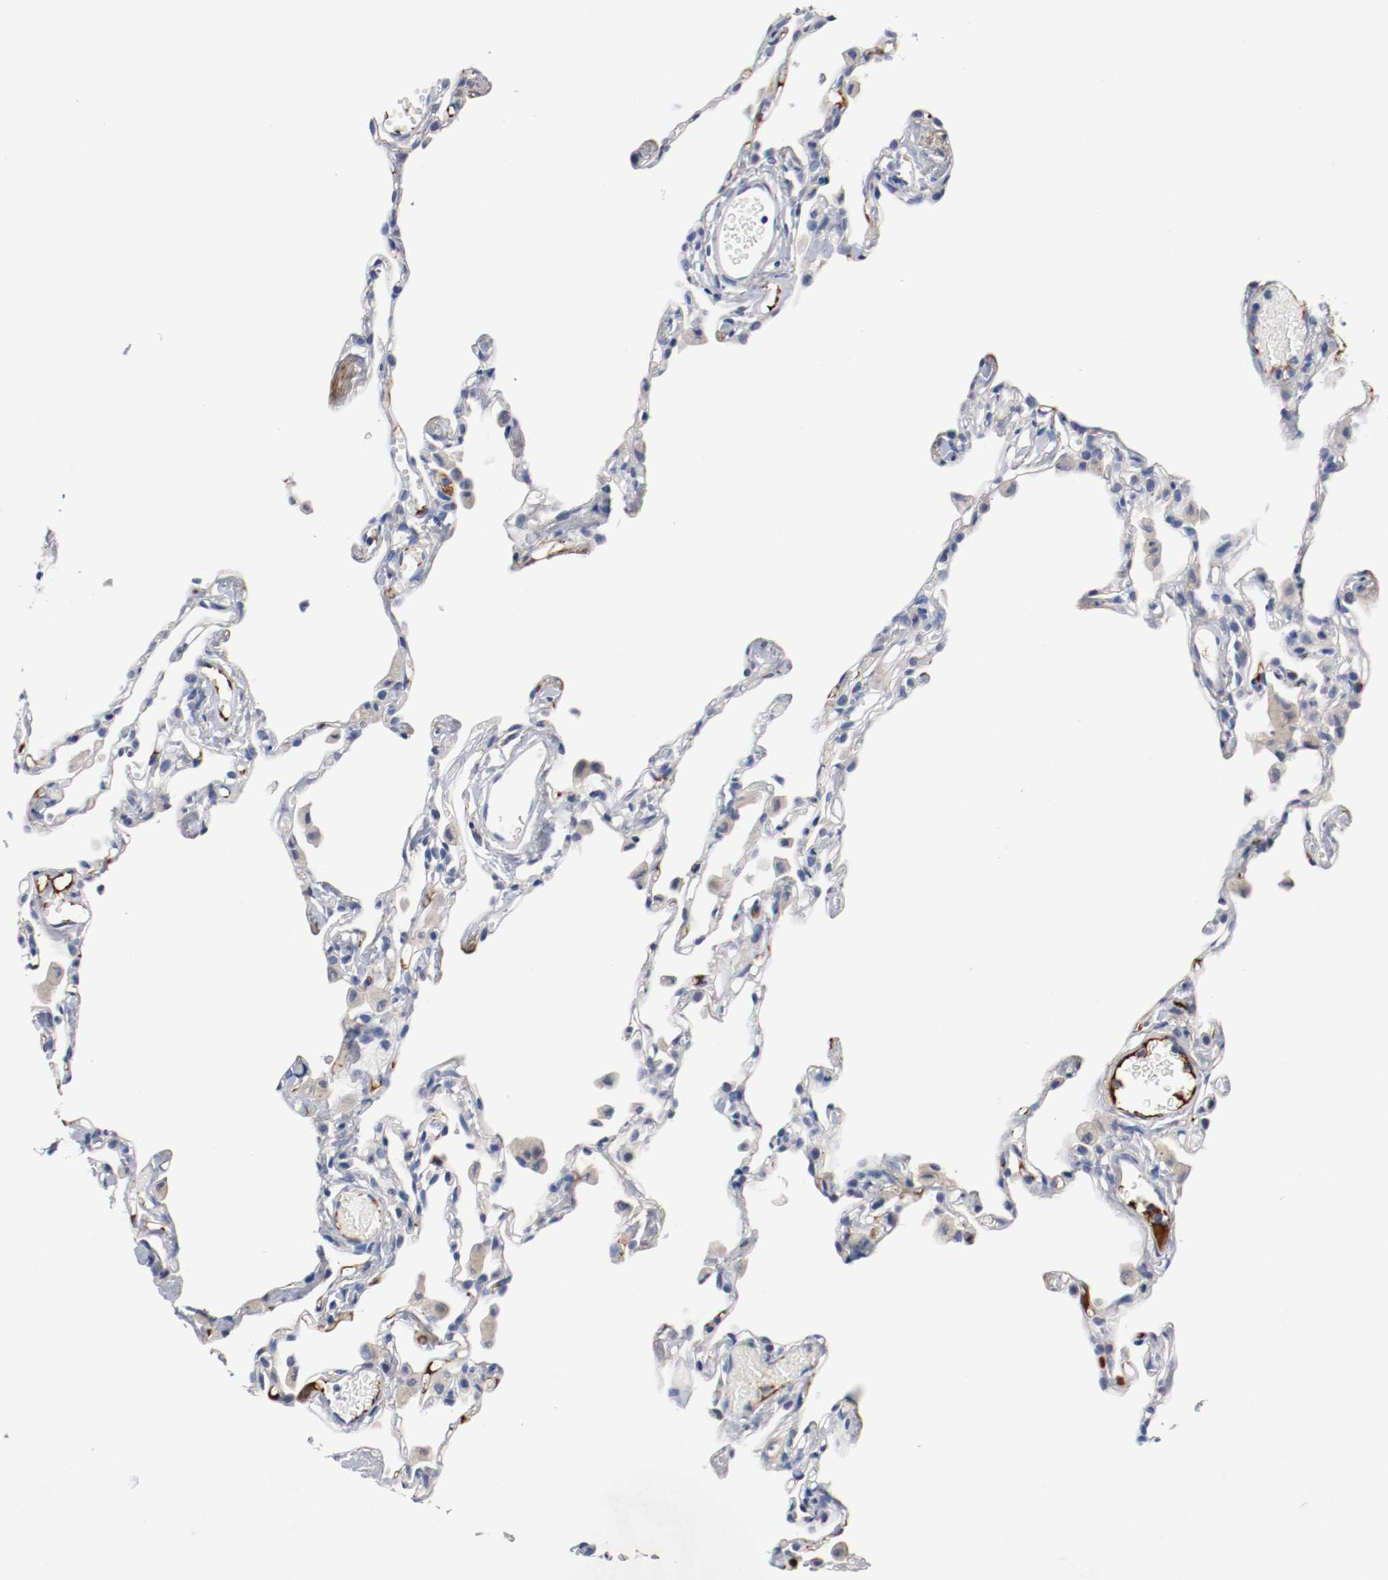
{"staining": {"intensity": "moderate", "quantity": "<25%", "location": "cytoplasmic/membranous"}, "tissue": "lung", "cell_type": "Alveolar cells", "image_type": "normal", "snomed": [{"axis": "morphology", "description": "Normal tissue, NOS"}, {"axis": "topography", "description": "Lung"}], "caption": "Lung stained with DAB immunohistochemistry (IHC) shows low levels of moderate cytoplasmic/membranous expression in about <25% of alveolar cells.", "gene": "TNC", "patient": {"sex": "female", "age": 49}}